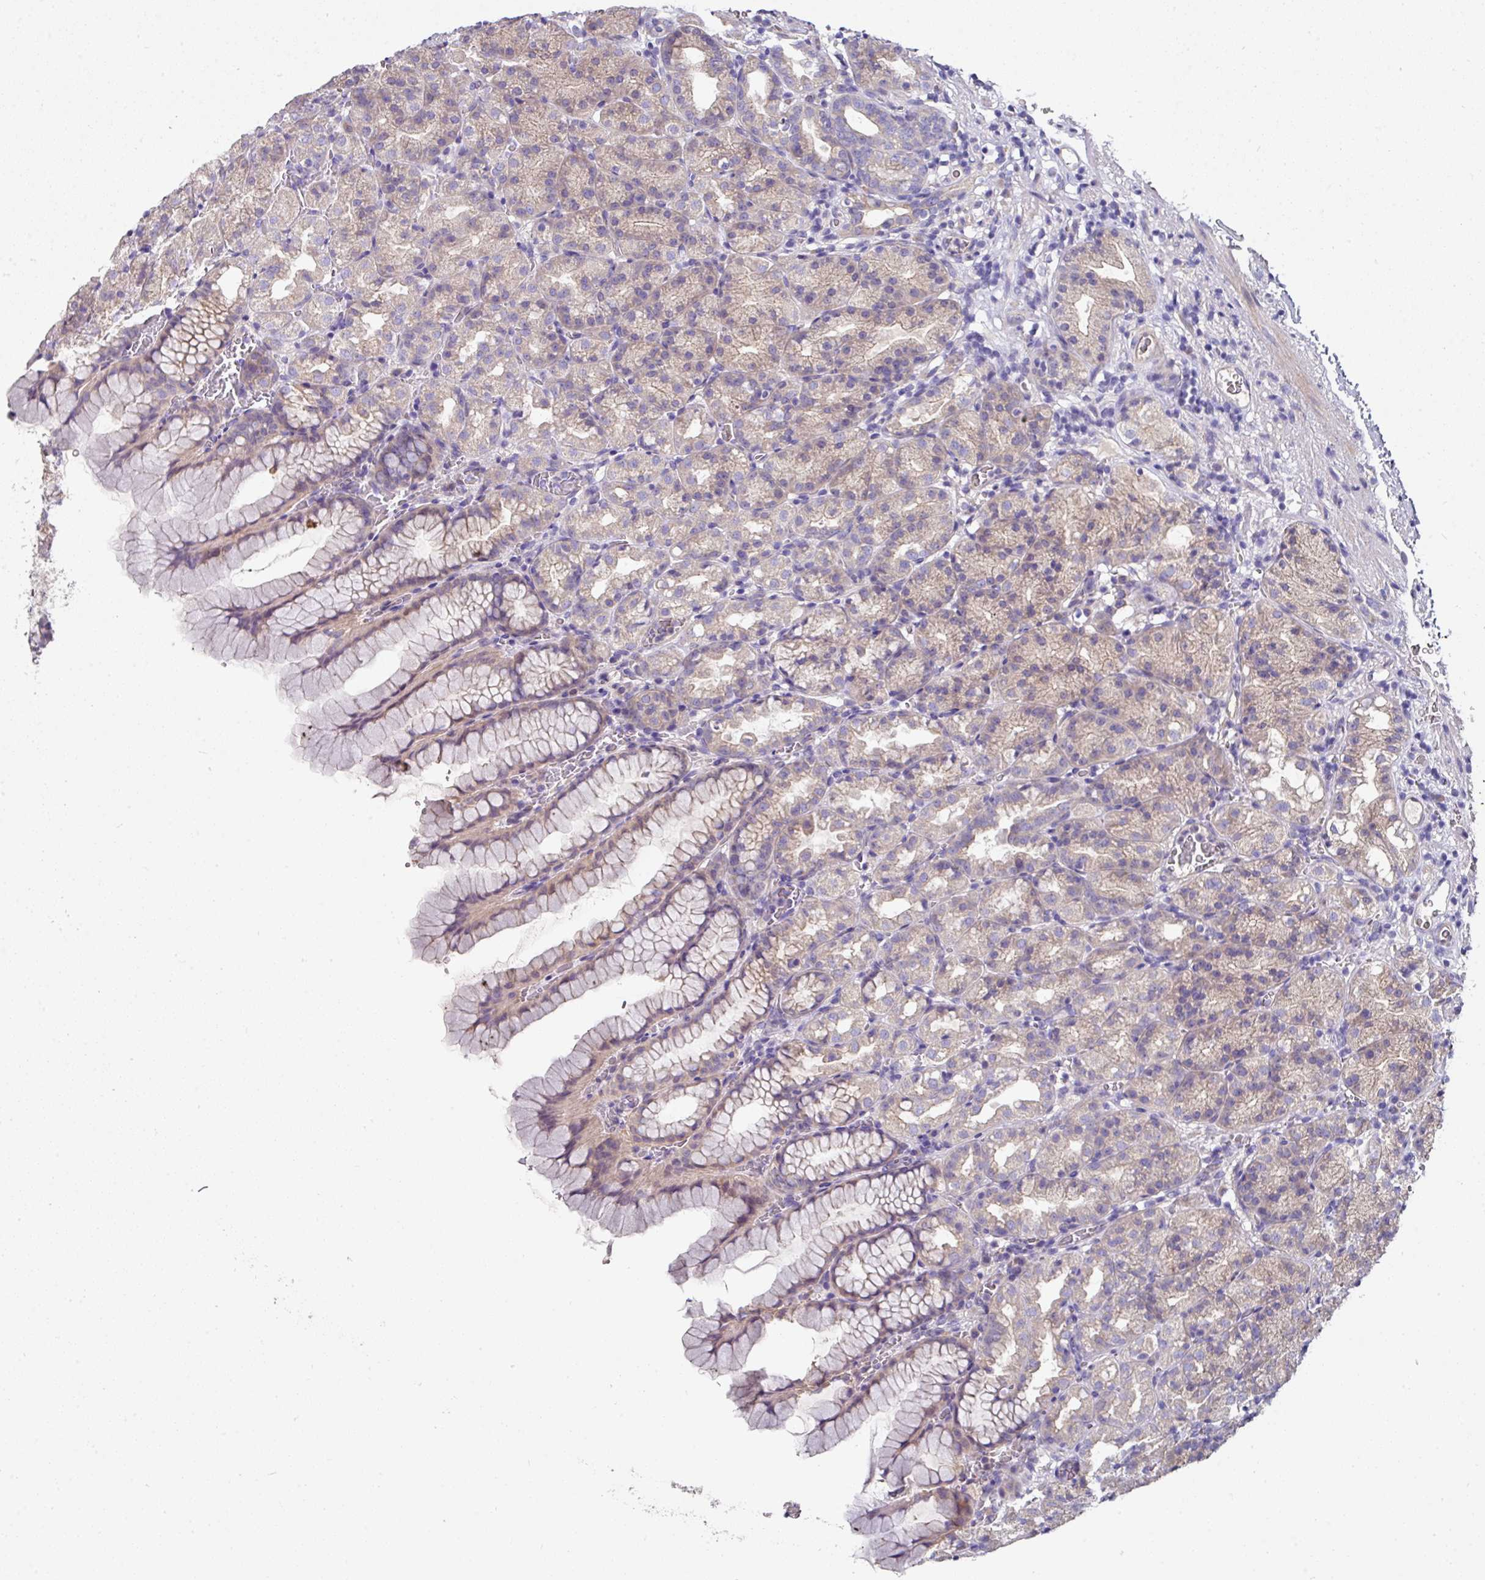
{"staining": {"intensity": "weak", "quantity": "25%-75%", "location": "cytoplasmic/membranous"}, "tissue": "stomach", "cell_type": "Glandular cells", "image_type": "normal", "snomed": [{"axis": "morphology", "description": "Normal tissue, NOS"}, {"axis": "topography", "description": "Stomach, upper"}], "caption": "Weak cytoplasmic/membranous protein positivity is identified in about 25%-75% of glandular cells in stomach. (DAB IHC, brown staining for protein, blue staining for nuclei).", "gene": "C4orf48", "patient": {"sex": "female", "age": 81}}